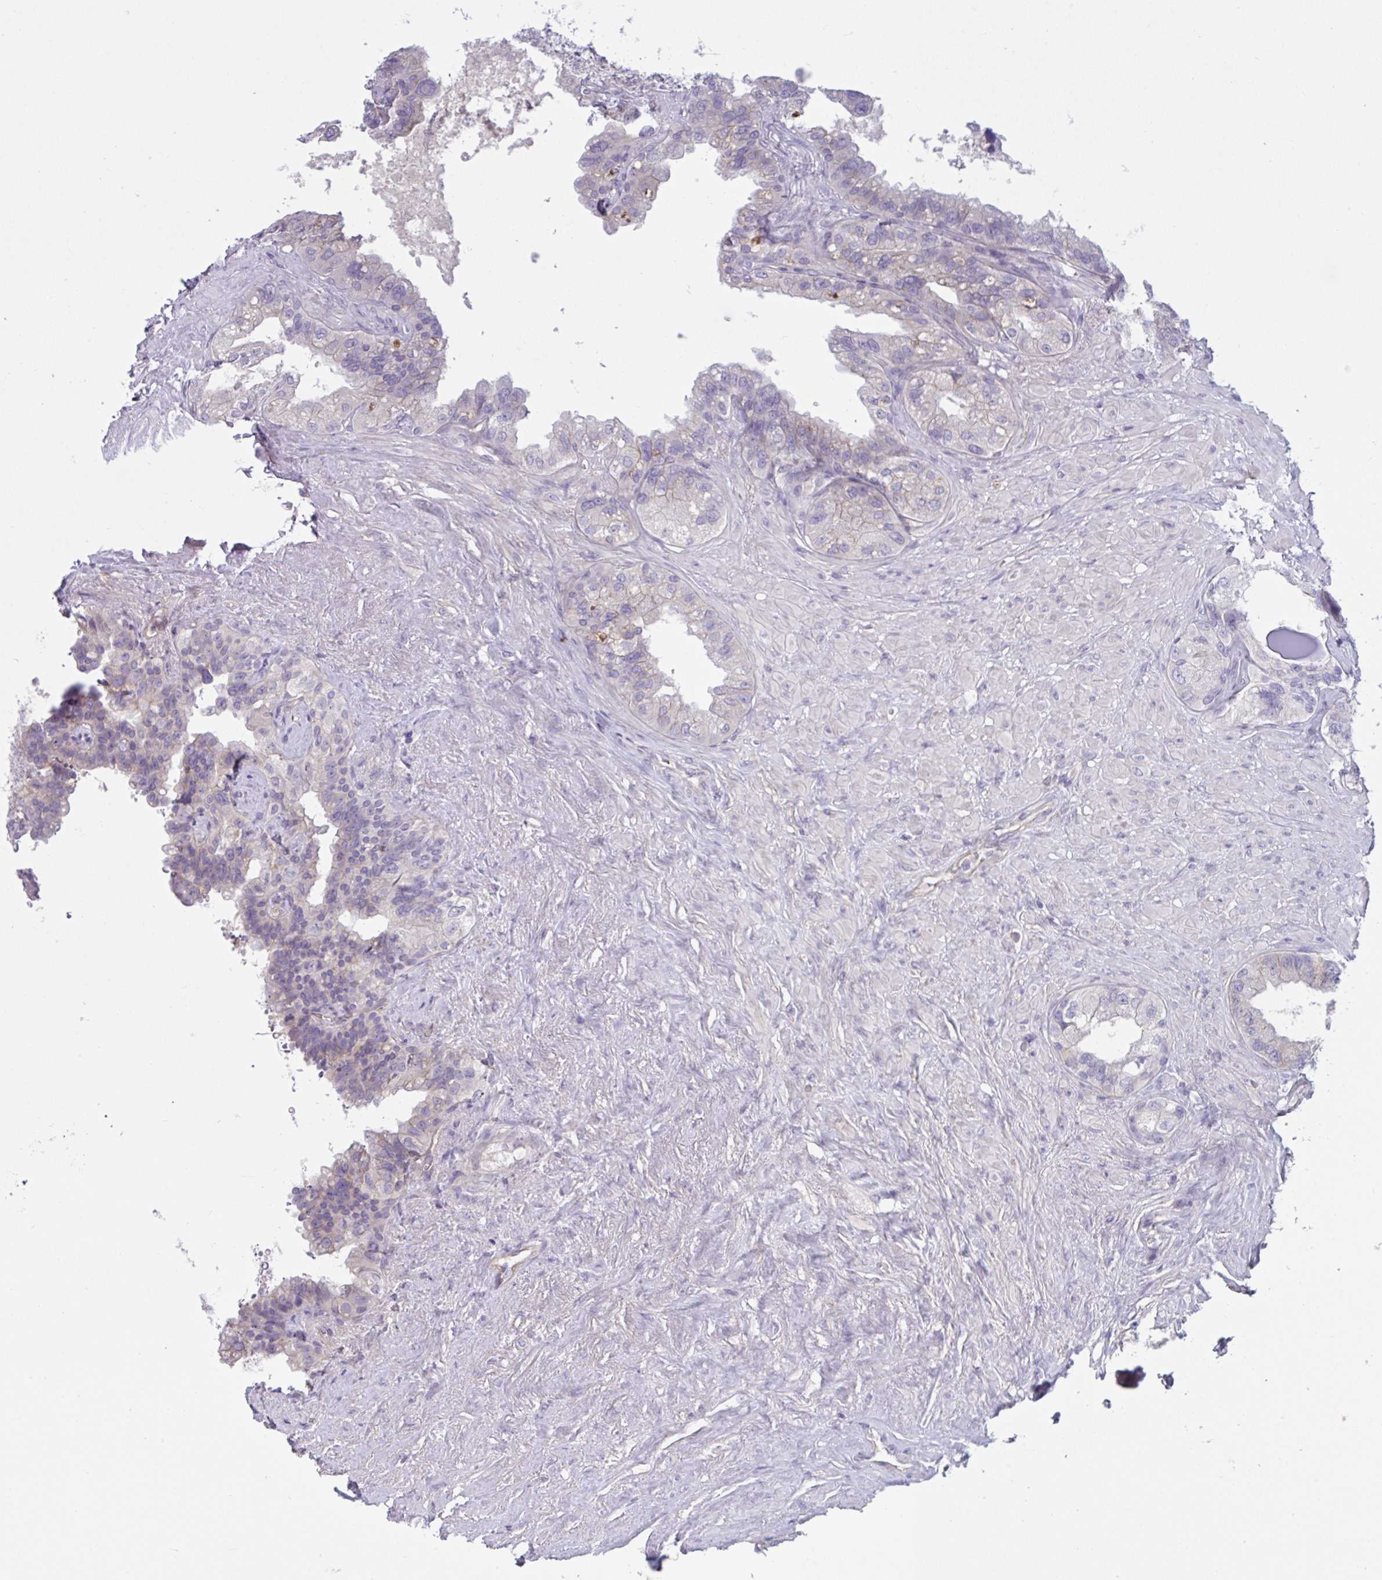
{"staining": {"intensity": "negative", "quantity": "none", "location": "none"}, "tissue": "seminal vesicle", "cell_type": "Glandular cells", "image_type": "normal", "snomed": [{"axis": "morphology", "description": "Normal tissue, NOS"}, {"axis": "topography", "description": "Seminal veicle"}, {"axis": "topography", "description": "Peripheral nerve tissue"}], "caption": "Histopathology image shows no significant protein staining in glandular cells of unremarkable seminal vesicle.", "gene": "TTC7B", "patient": {"sex": "male", "age": 76}}